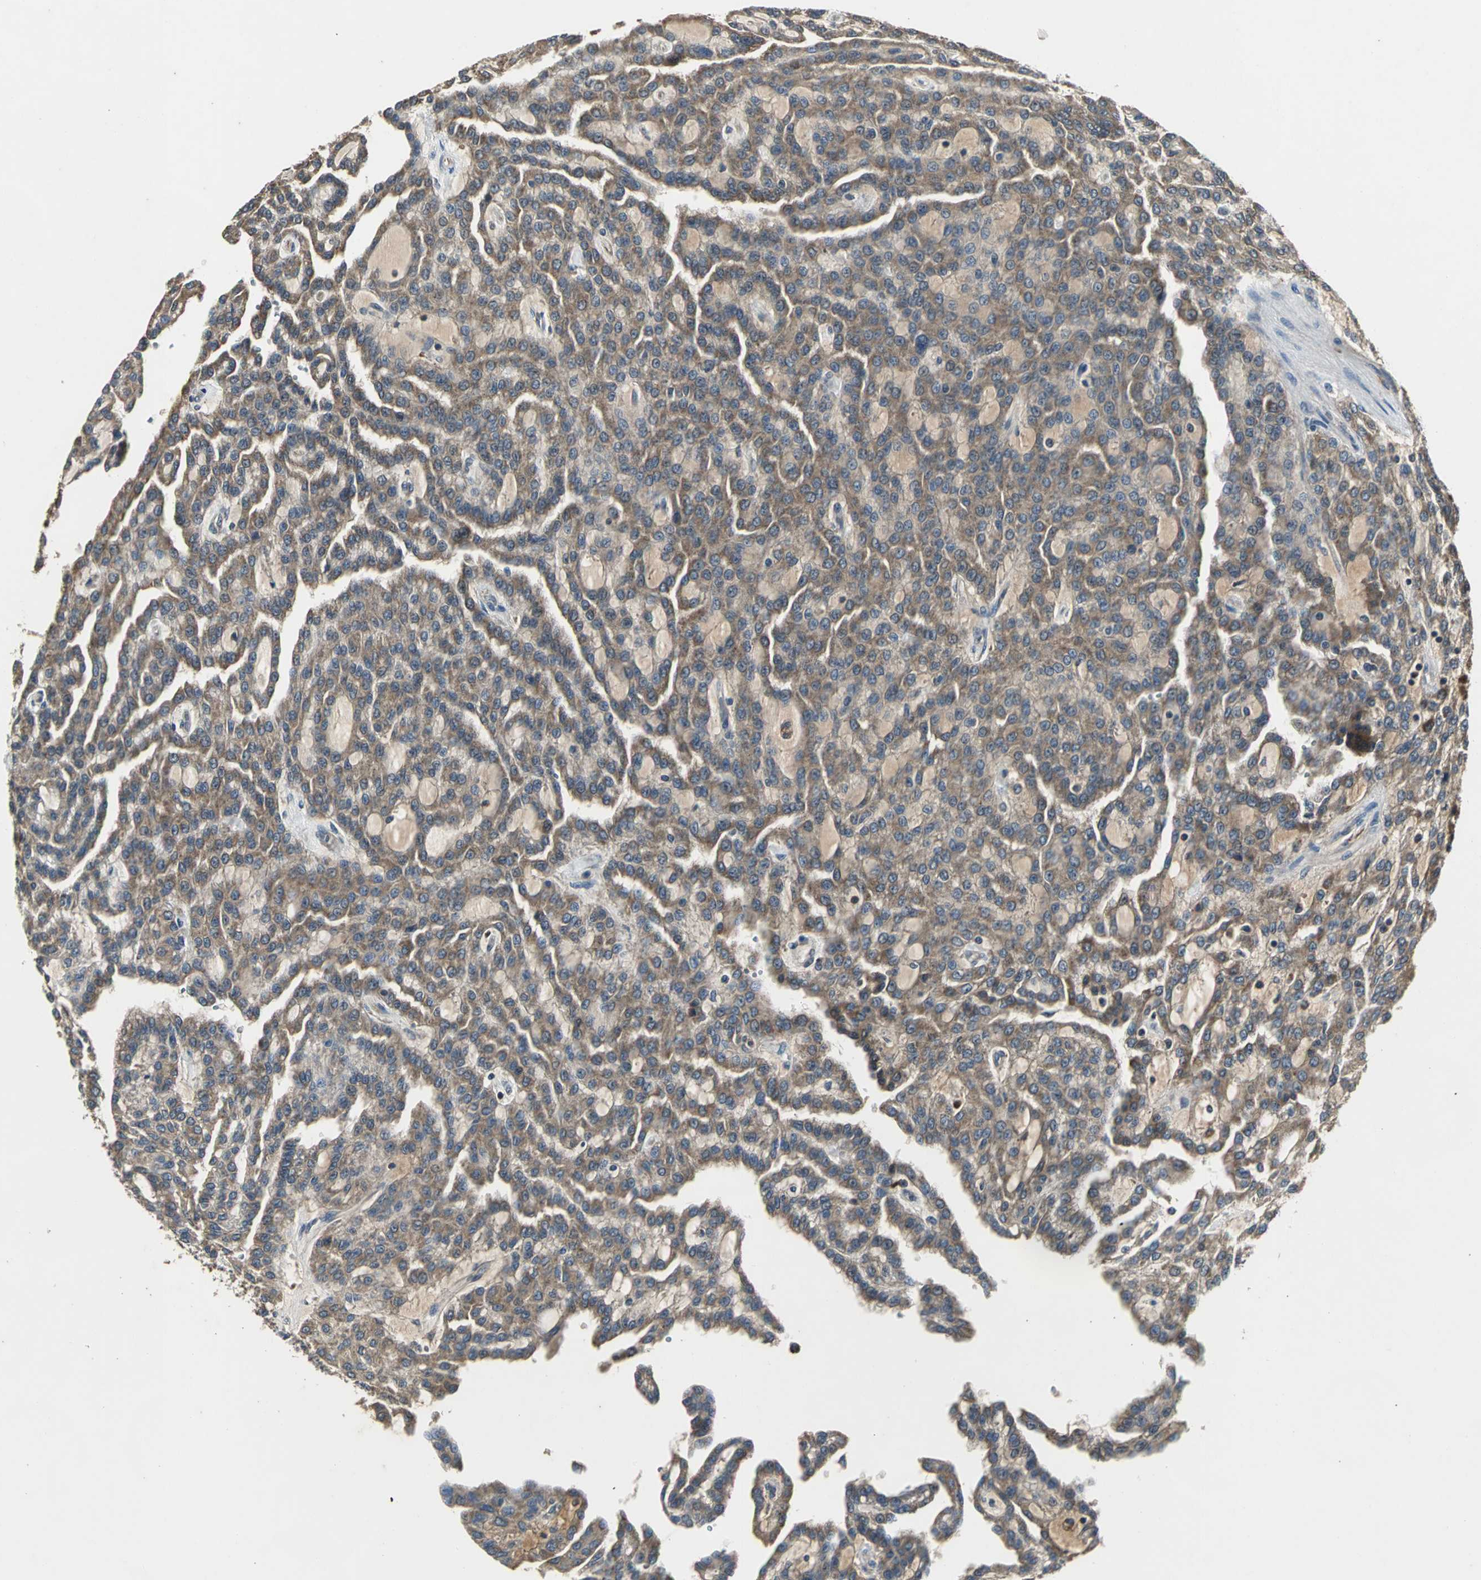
{"staining": {"intensity": "moderate", "quantity": ">75%", "location": "cytoplasmic/membranous"}, "tissue": "renal cancer", "cell_type": "Tumor cells", "image_type": "cancer", "snomed": [{"axis": "morphology", "description": "Adenocarcinoma, NOS"}, {"axis": "topography", "description": "Kidney"}], "caption": "IHC (DAB) staining of human renal cancer displays moderate cytoplasmic/membranous protein expression in about >75% of tumor cells.", "gene": "IRF3", "patient": {"sex": "male", "age": 63}}